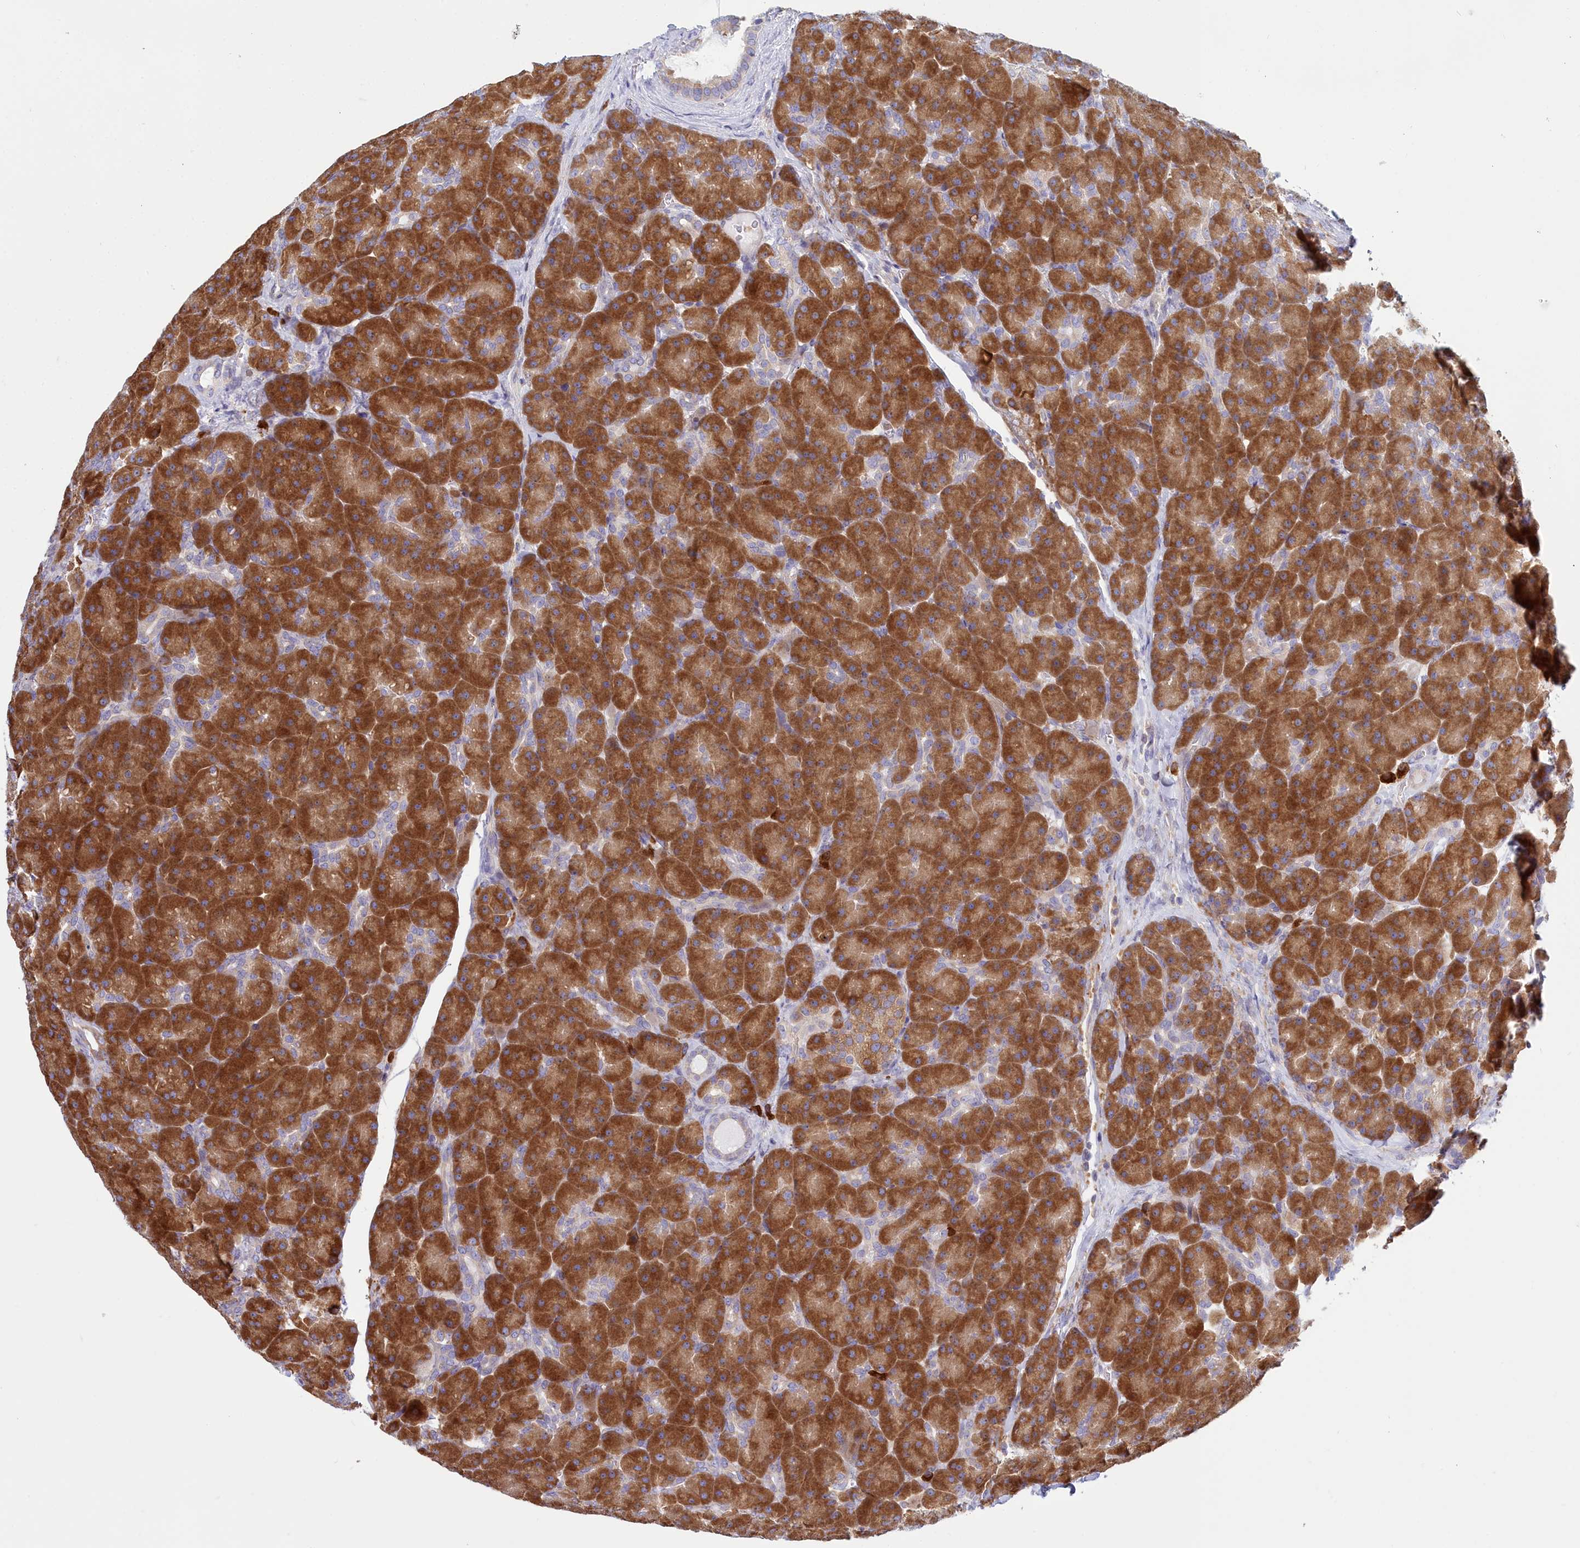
{"staining": {"intensity": "strong", "quantity": ">75%", "location": "cytoplasmic/membranous"}, "tissue": "pancreas", "cell_type": "Exocrine glandular cells", "image_type": "normal", "snomed": [{"axis": "morphology", "description": "Normal tissue, NOS"}, {"axis": "topography", "description": "Pancreas"}], "caption": "Strong cytoplasmic/membranous protein positivity is seen in approximately >75% of exocrine glandular cells in pancreas.", "gene": "HM13", "patient": {"sex": "male", "age": 66}}